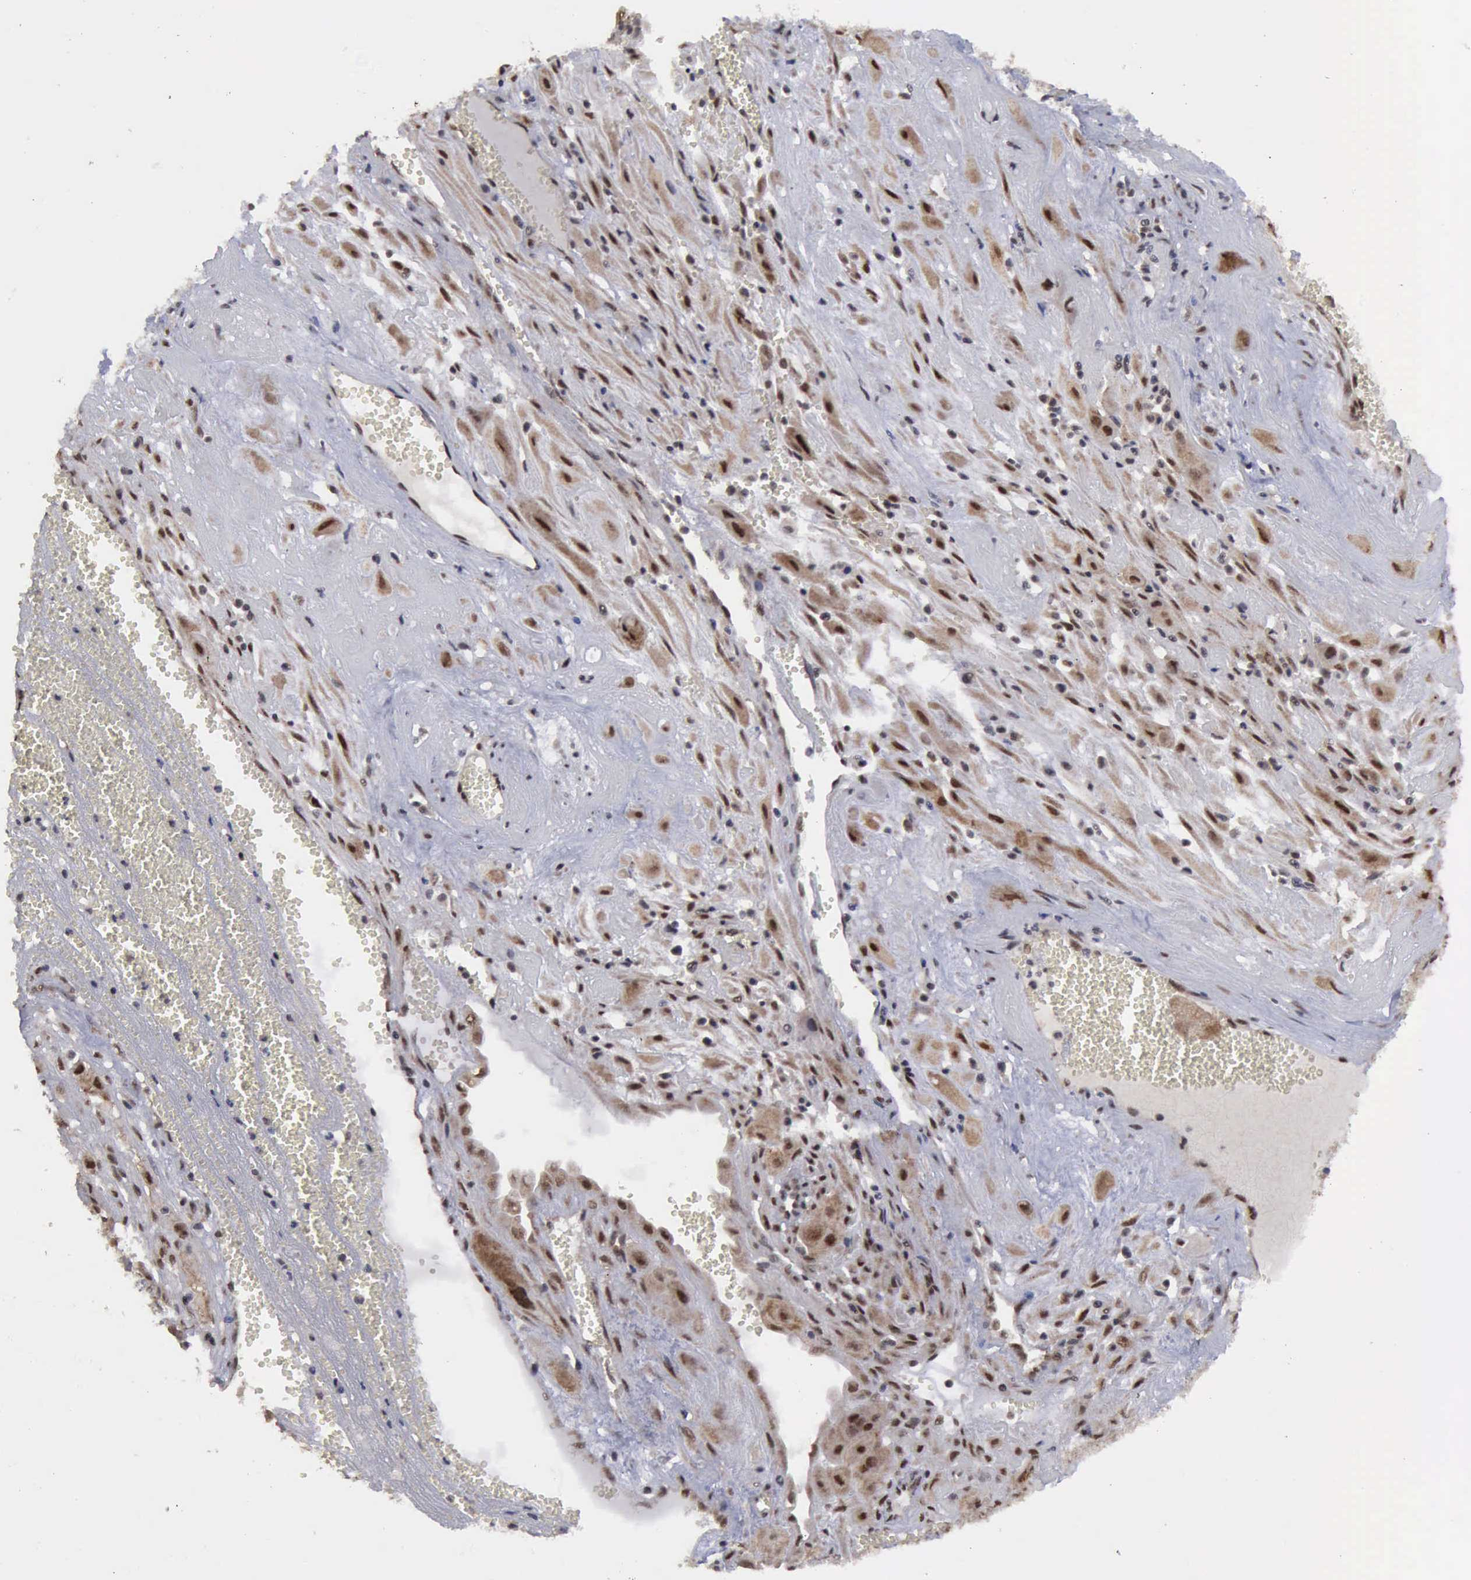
{"staining": {"intensity": "moderate", "quantity": ">75%", "location": "cytoplasmic/membranous,nuclear"}, "tissue": "cervical cancer", "cell_type": "Tumor cells", "image_type": "cancer", "snomed": [{"axis": "morphology", "description": "Squamous cell carcinoma, NOS"}, {"axis": "topography", "description": "Cervix"}], "caption": "DAB (3,3'-diaminobenzidine) immunohistochemical staining of cervical cancer (squamous cell carcinoma) displays moderate cytoplasmic/membranous and nuclear protein expression in about >75% of tumor cells.", "gene": "RTCB", "patient": {"sex": "female", "age": 34}}